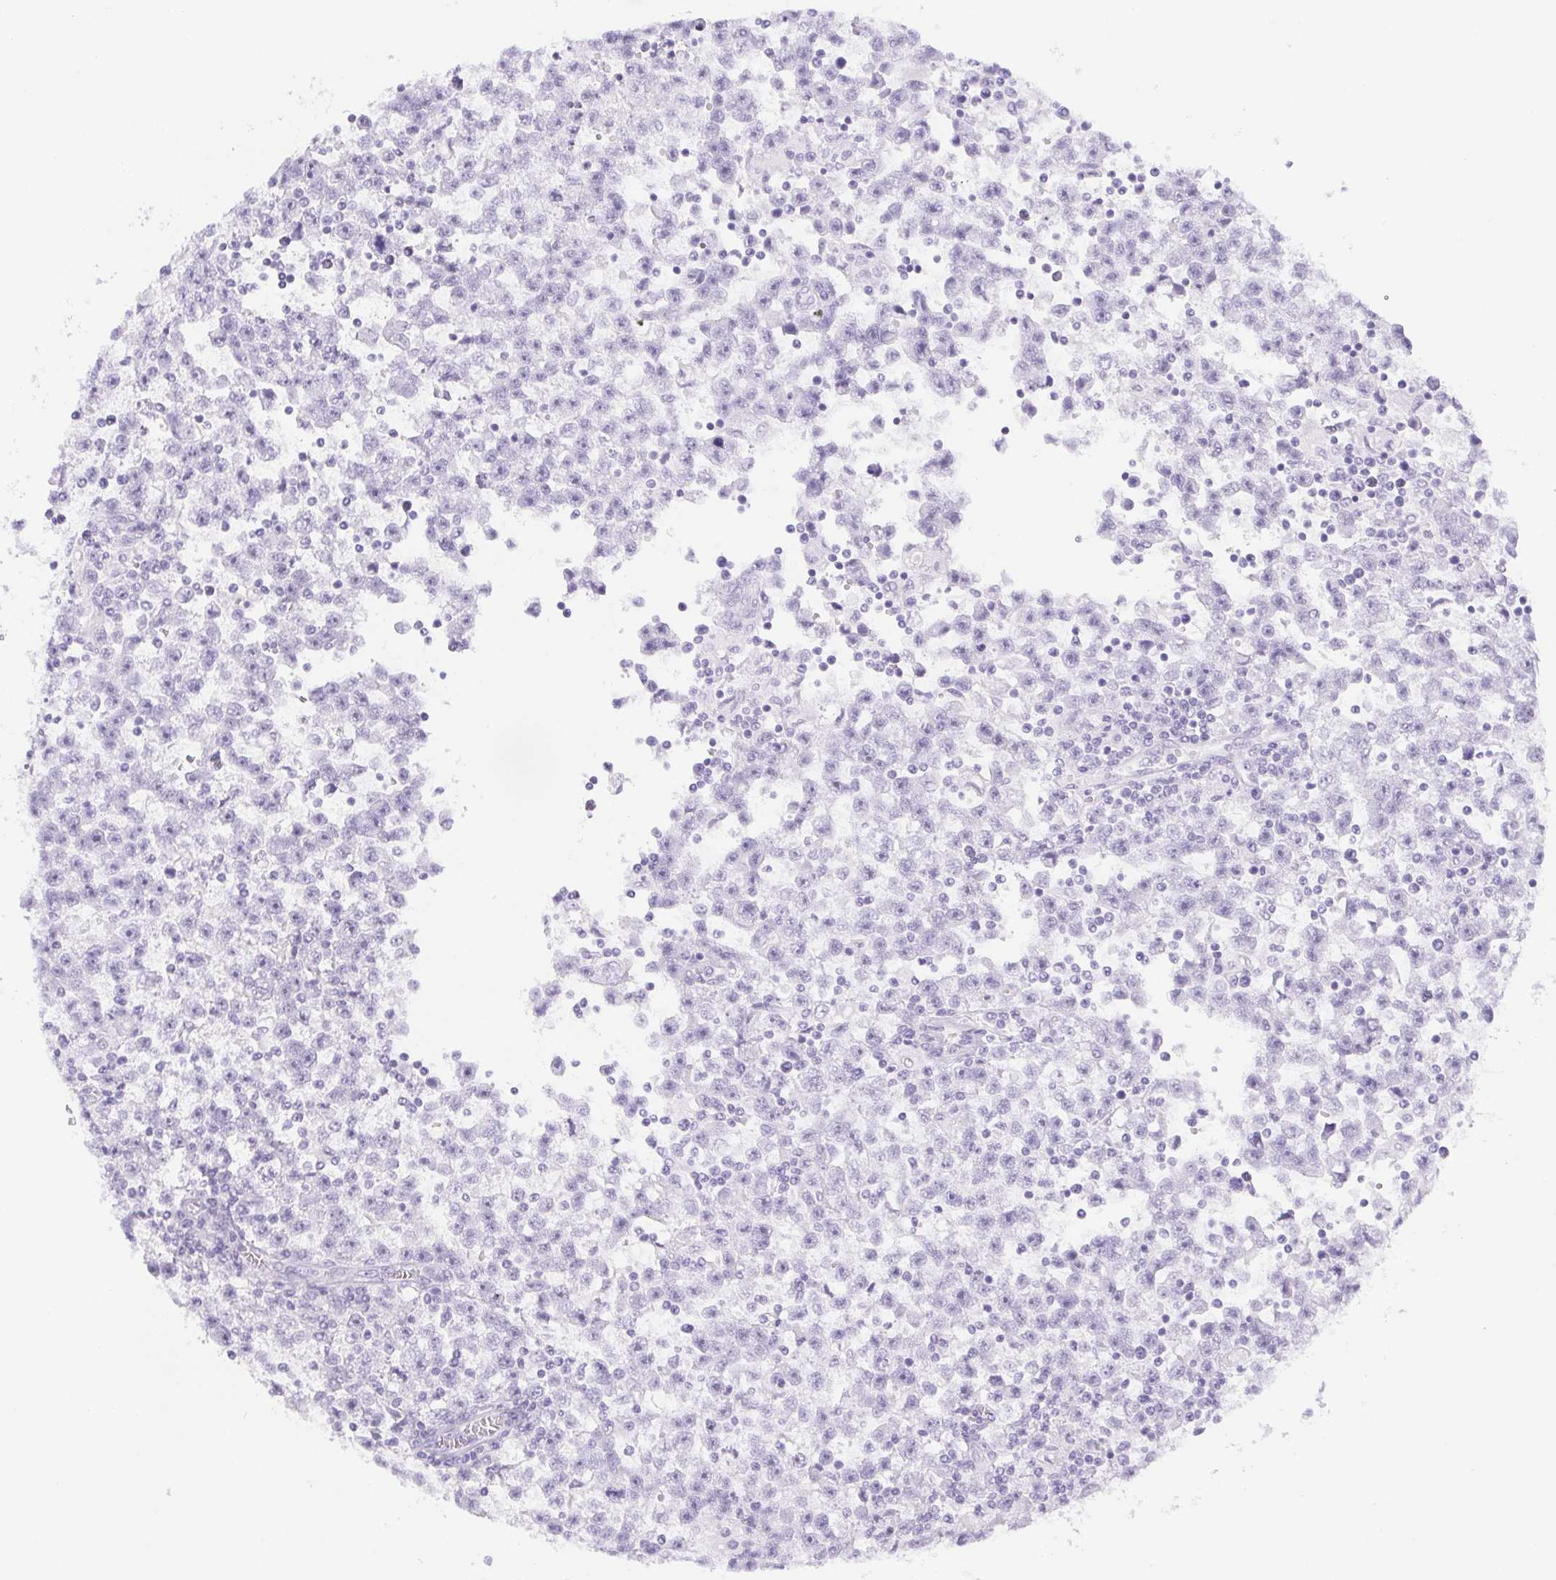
{"staining": {"intensity": "negative", "quantity": "none", "location": "none"}, "tissue": "testis cancer", "cell_type": "Tumor cells", "image_type": "cancer", "snomed": [{"axis": "morphology", "description": "Seminoma, NOS"}, {"axis": "topography", "description": "Testis"}], "caption": "This photomicrograph is of testis seminoma stained with IHC to label a protein in brown with the nuclei are counter-stained blue. There is no expression in tumor cells.", "gene": "ST8SIA3", "patient": {"sex": "male", "age": 31}}